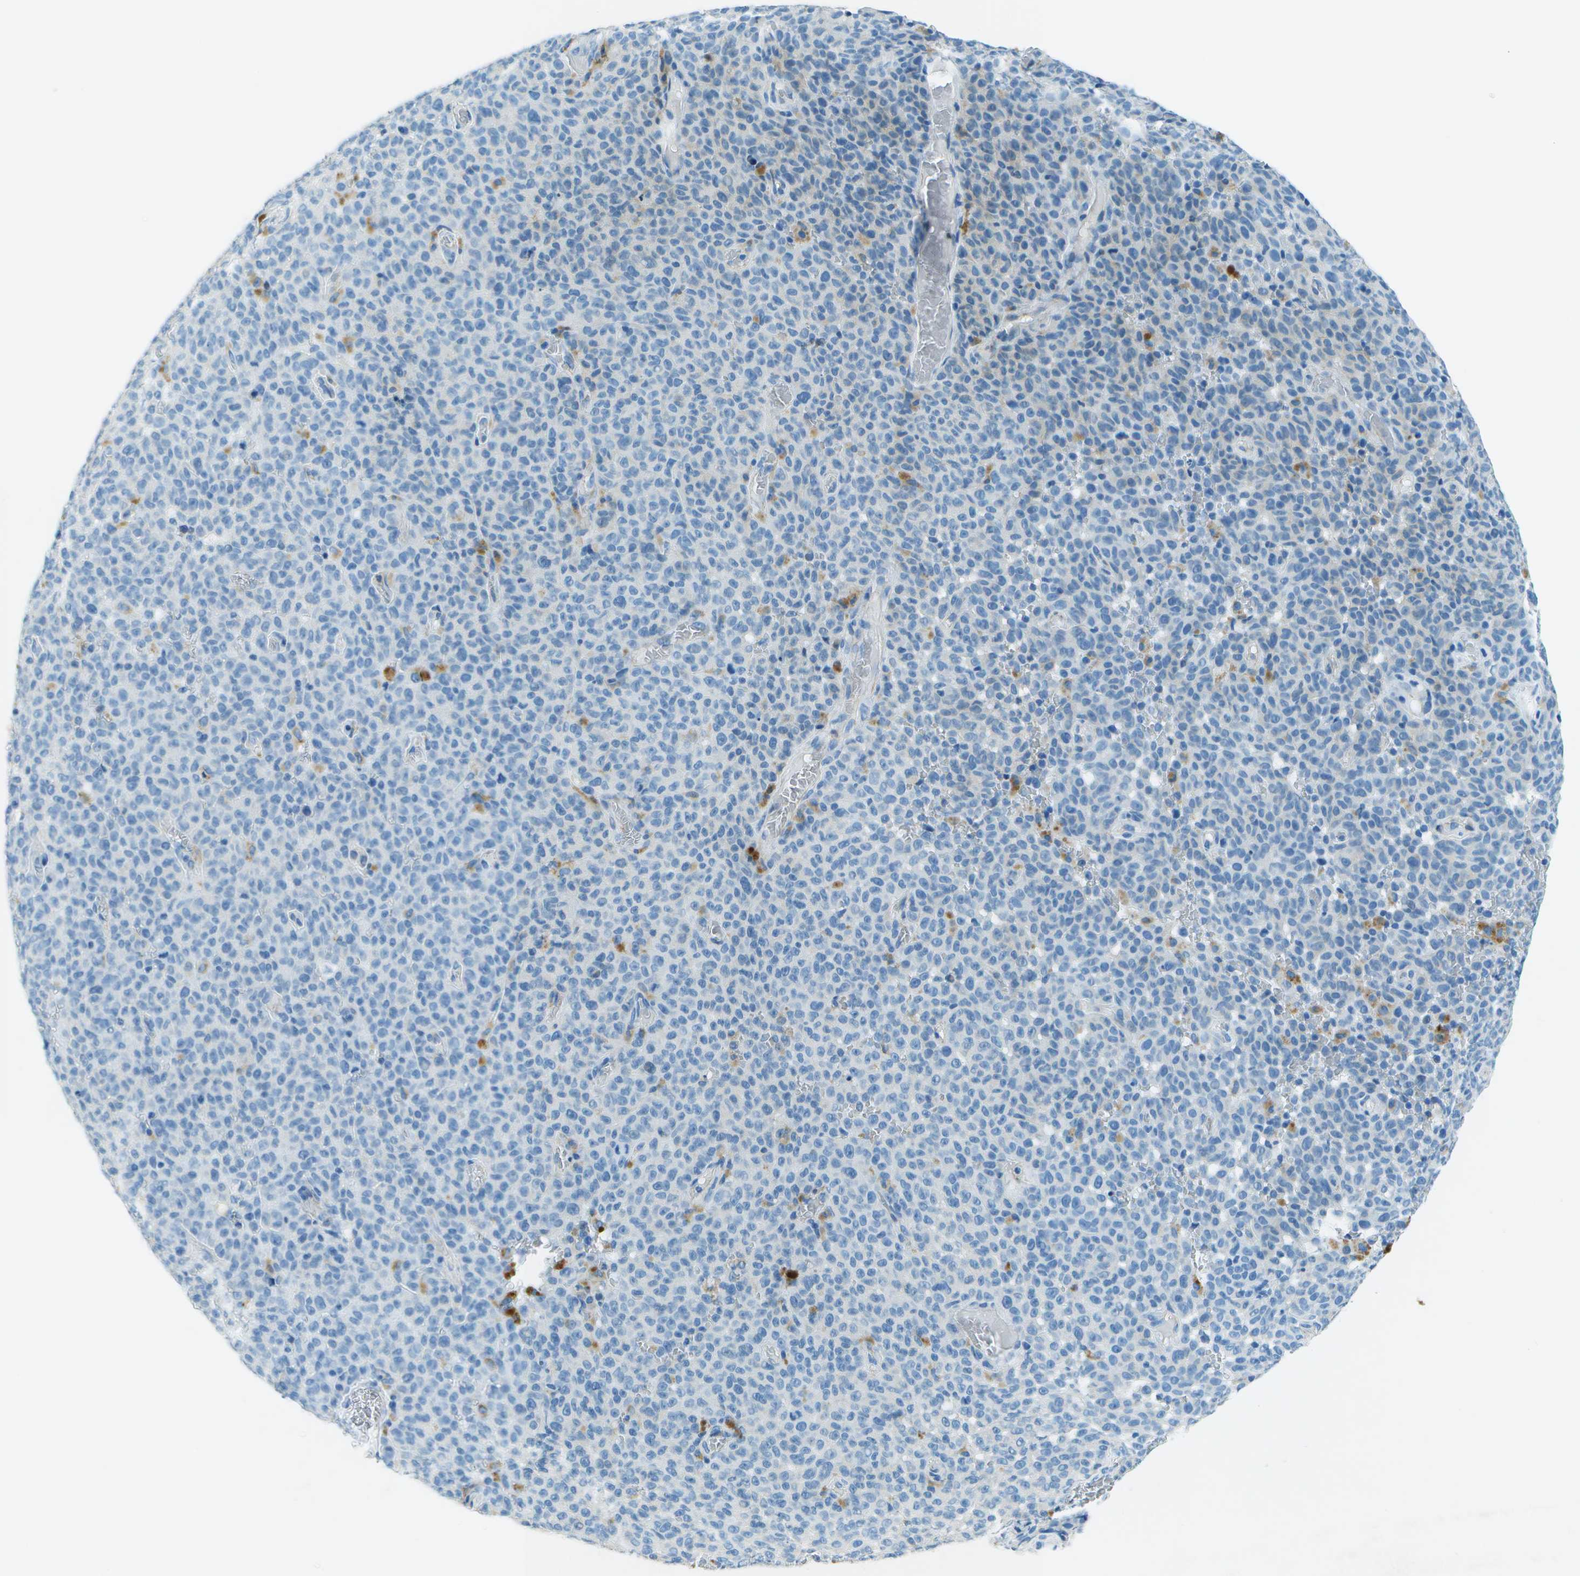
{"staining": {"intensity": "negative", "quantity": "none", "location": "none"}, "tissue": "melanoma", "cell_type": "Tumor cells", "image_type": "cancer", "snomed": [{"axis": "morphology", "description": "Malignant melanoma, NOS"}, {"axis": "topography", "description": "Skin"}], "caption": "There is no significant expression in tumor cells of melanoma.", "gene": "SLC16A10", "patient": {"sex": "female", "age": 82}}